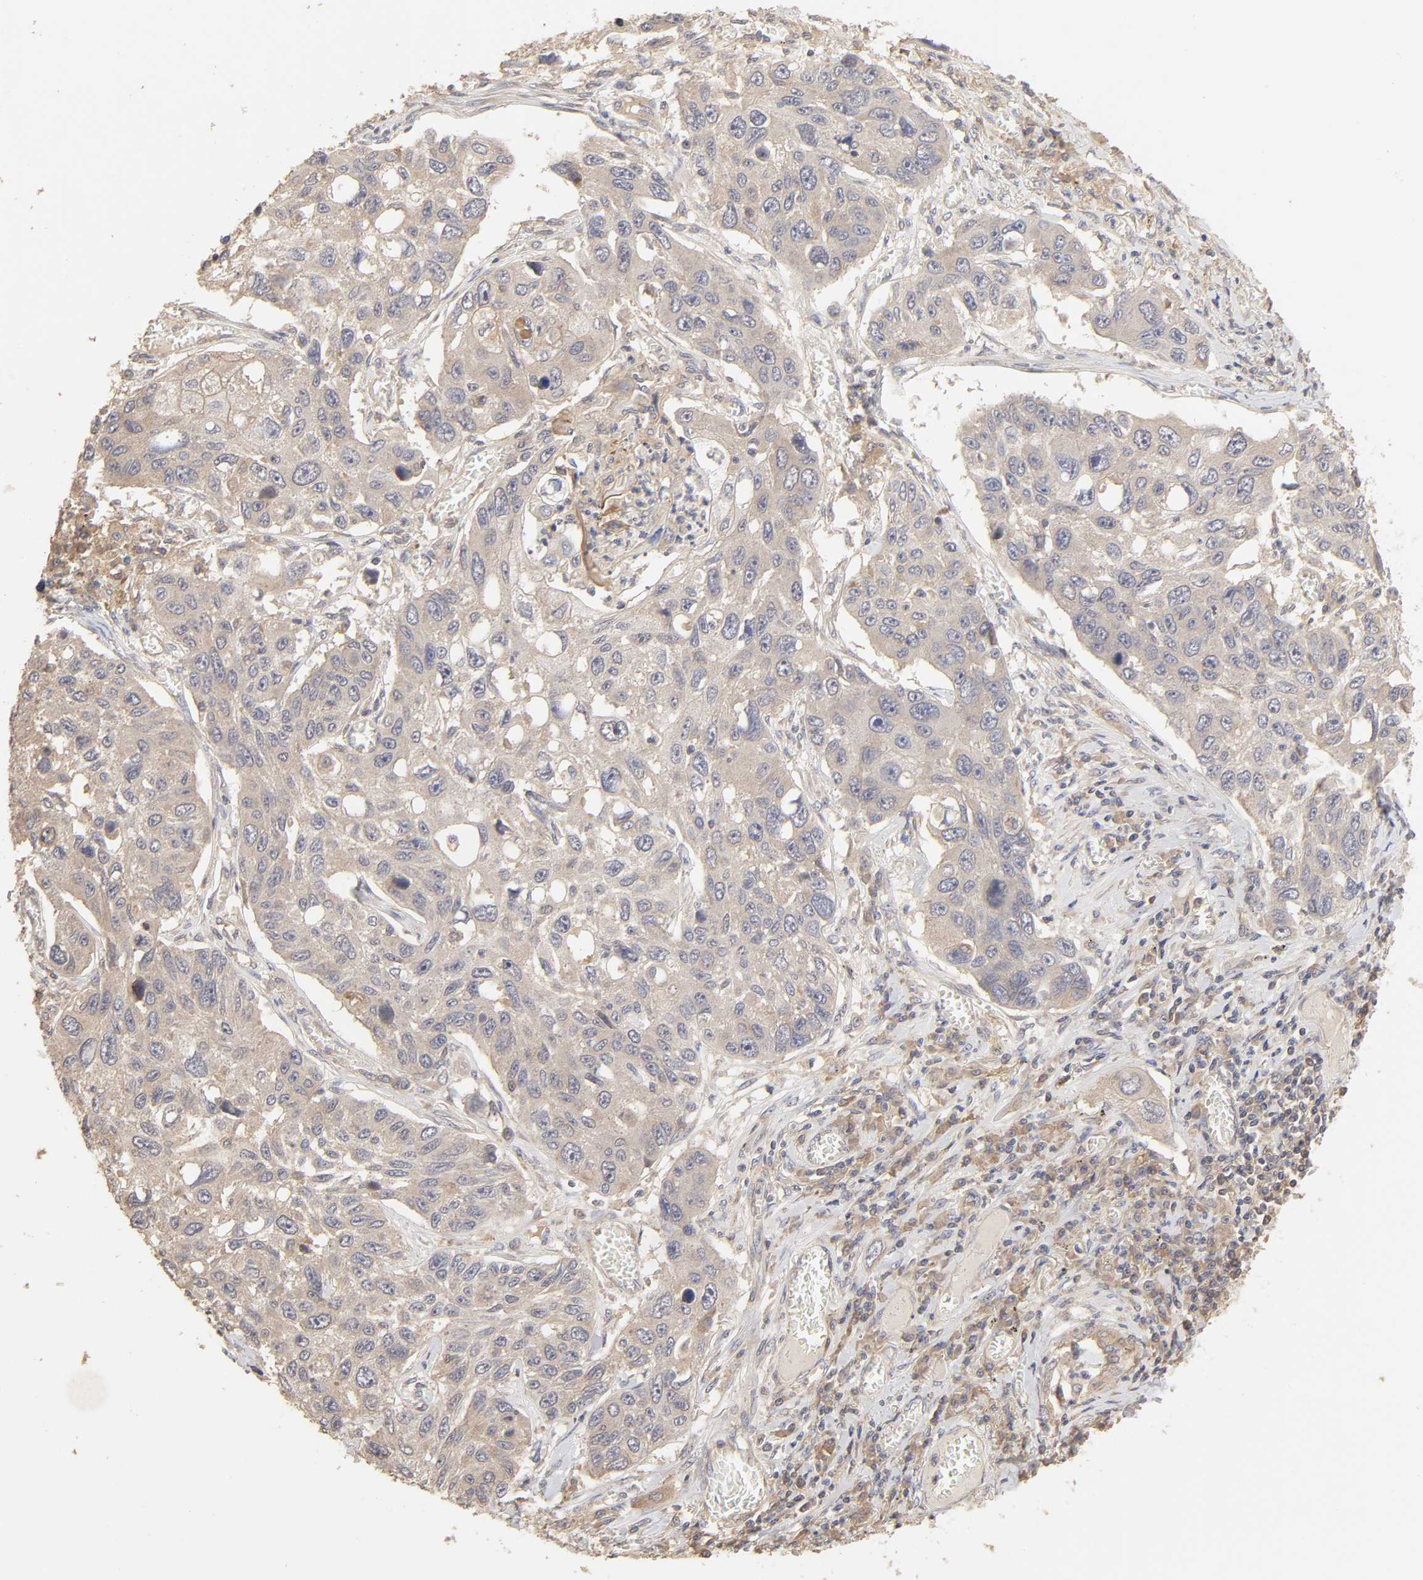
{"staining": {"intensity": "negative", "quantity": "none", "location": "none"}, "tissue": "lung cancer", "cell_type": "Tumor cells", "image_type": "cancer", "snomed": [{"axis": "morphology", "description": "Squamous cell carcinoma, NOS"}, {"axis": "topography", "description": "Lung"}], "caption": "This is a photomicrograph of IHC staining of lung cancer (squamous cell carcinoma), which shows no positivity in tumor cells. The staining was performed using DAB to visualize the protein expression in brown, while the nuclei were stained in blue with hematoxylin (Magnification: 20x).", "gene": "AP1G2", "patient": {"sex": "male", "age": 71}}